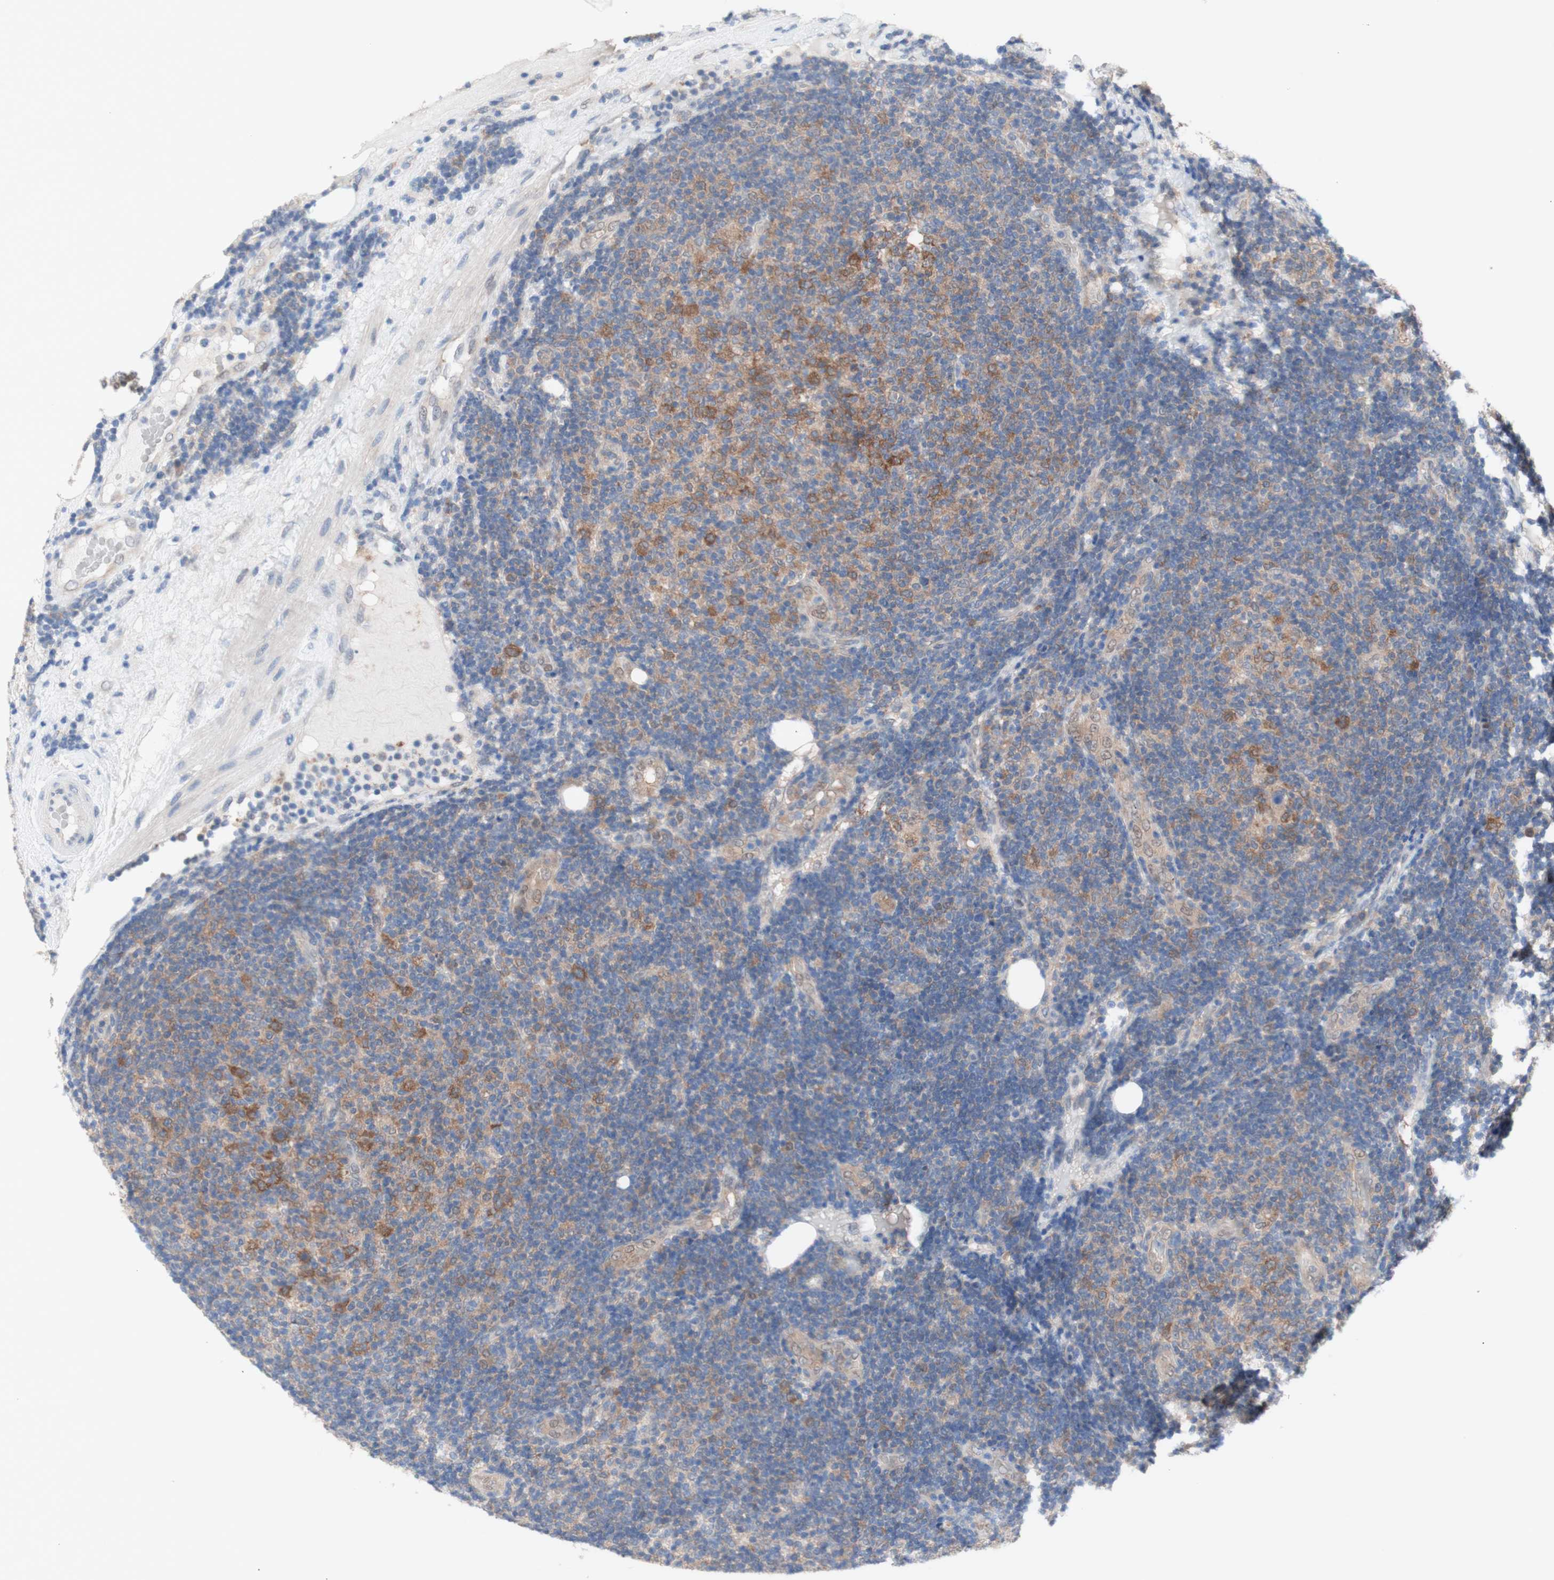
{"staining": {"intensity": "moderate", "quantity": ">75%", "location": "cytoplasmic/membranous"}, "tissue": "lymphoma", "cell_type": "Tumor cells", "image_type": "cancer", "snomed": [{"axis": "morphology", "description": "Malignant lymphoma, non-Hodgkin's type, Low grade"}, {"axis": "topography", "description": "Lymph node"}], "caption": "Immunohistochemical staining of malignant lymphoma, non-Hodgkin's type (low-grade) exhibits moderate cytoplasmic/membranous protein positivity in approximately >75% of tumor cells.", "gene": "PRMT5", "patient": {"sex": "male", "age": 83}}